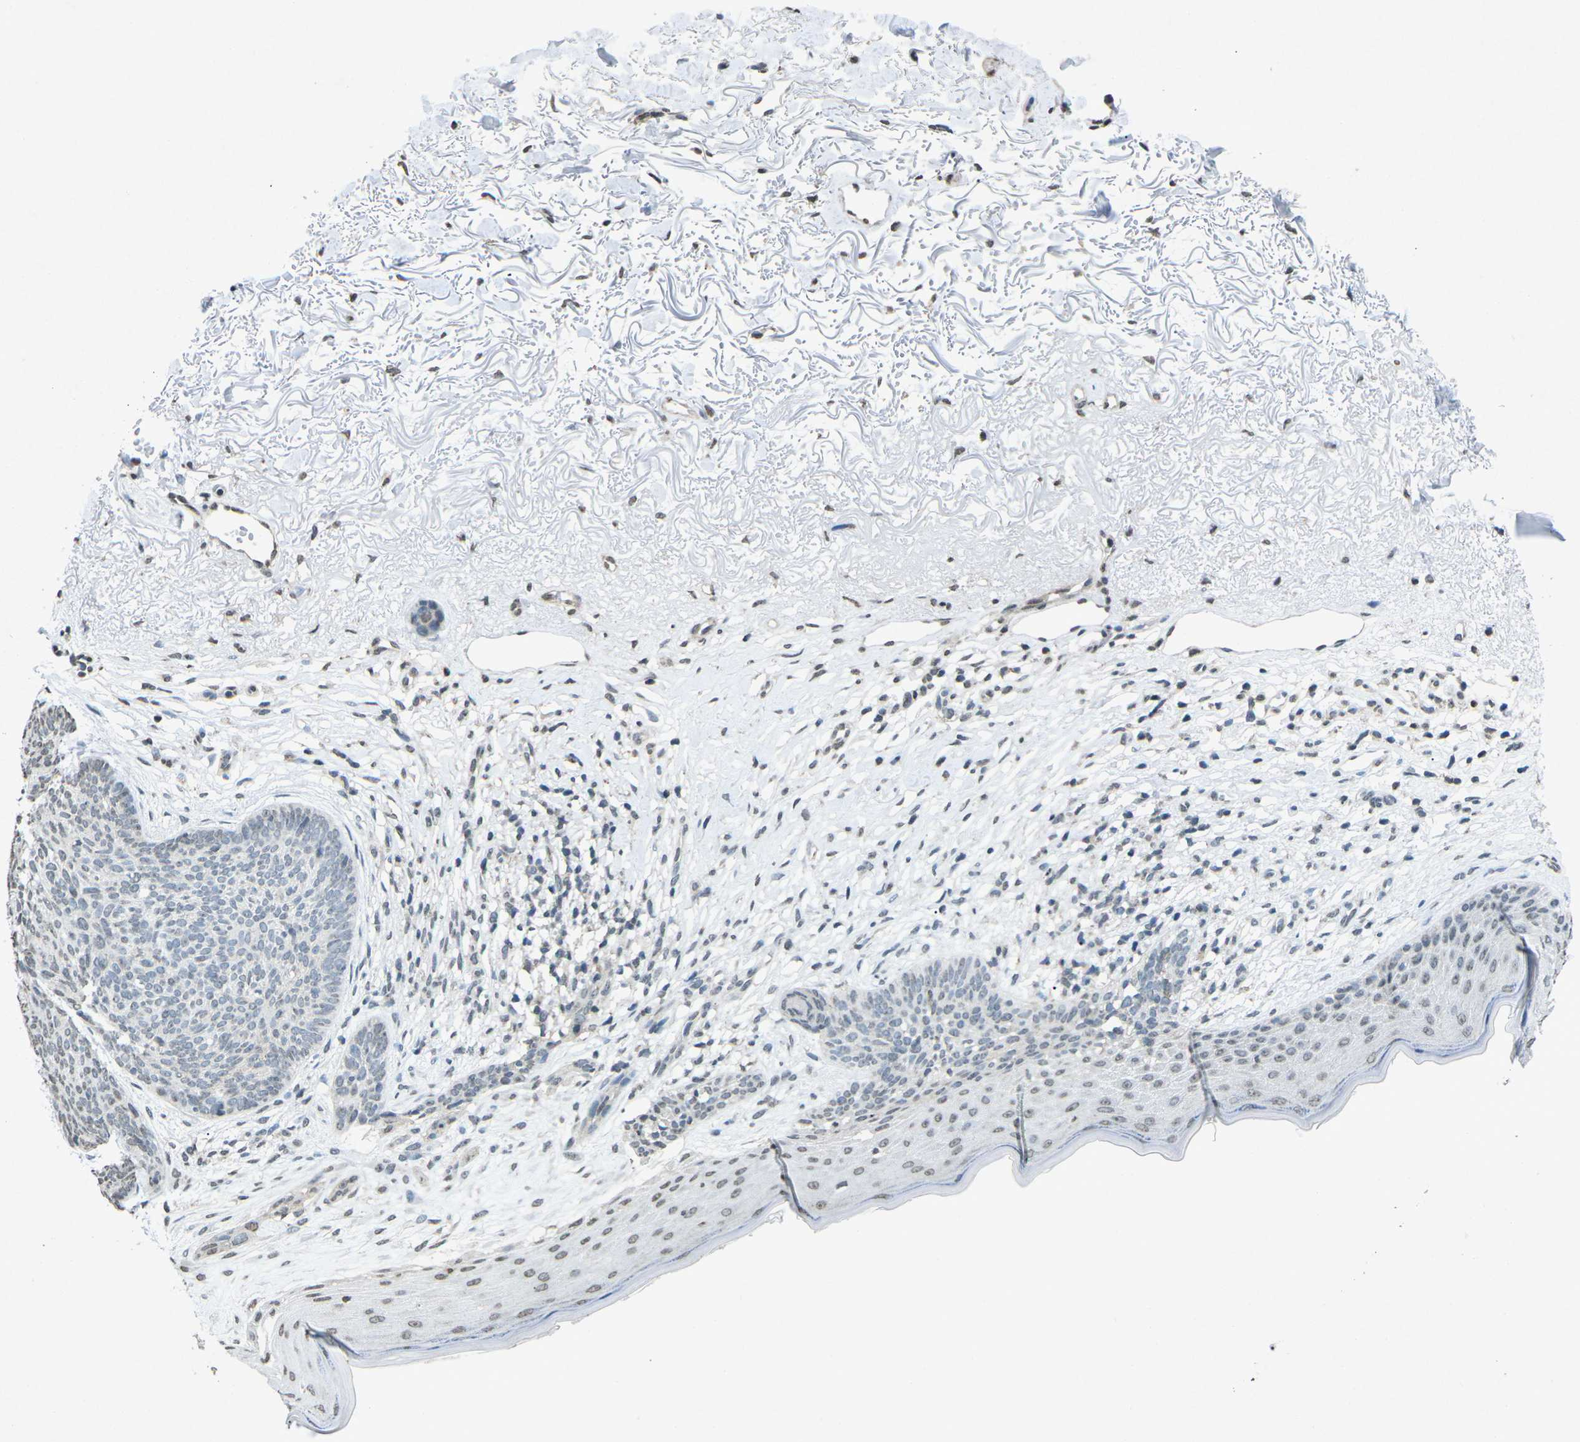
{"staining": {"intensity": "negative", "quantity": "none", "location": "none"}, "tissue": "skin cancer", "cell_type": "Tumor cells", "image_type": "cancer", "snomed": [{"axis": "morphology", "description": "Normal tissue, NOS"}, {"axis": "morphology", "description": "Basal cell carcinoma"}, {"axis": "topography", "description": "Skin"}], "caption": "This micrograph is of skin cancer (basal cell carcinoma) stained with IHC to label a protein in brown with the nuclei are counter-stained blue. There is no staining in tumor cells.", "gene": "TFR2", "patient": {"sex": "female", "age": 70}}